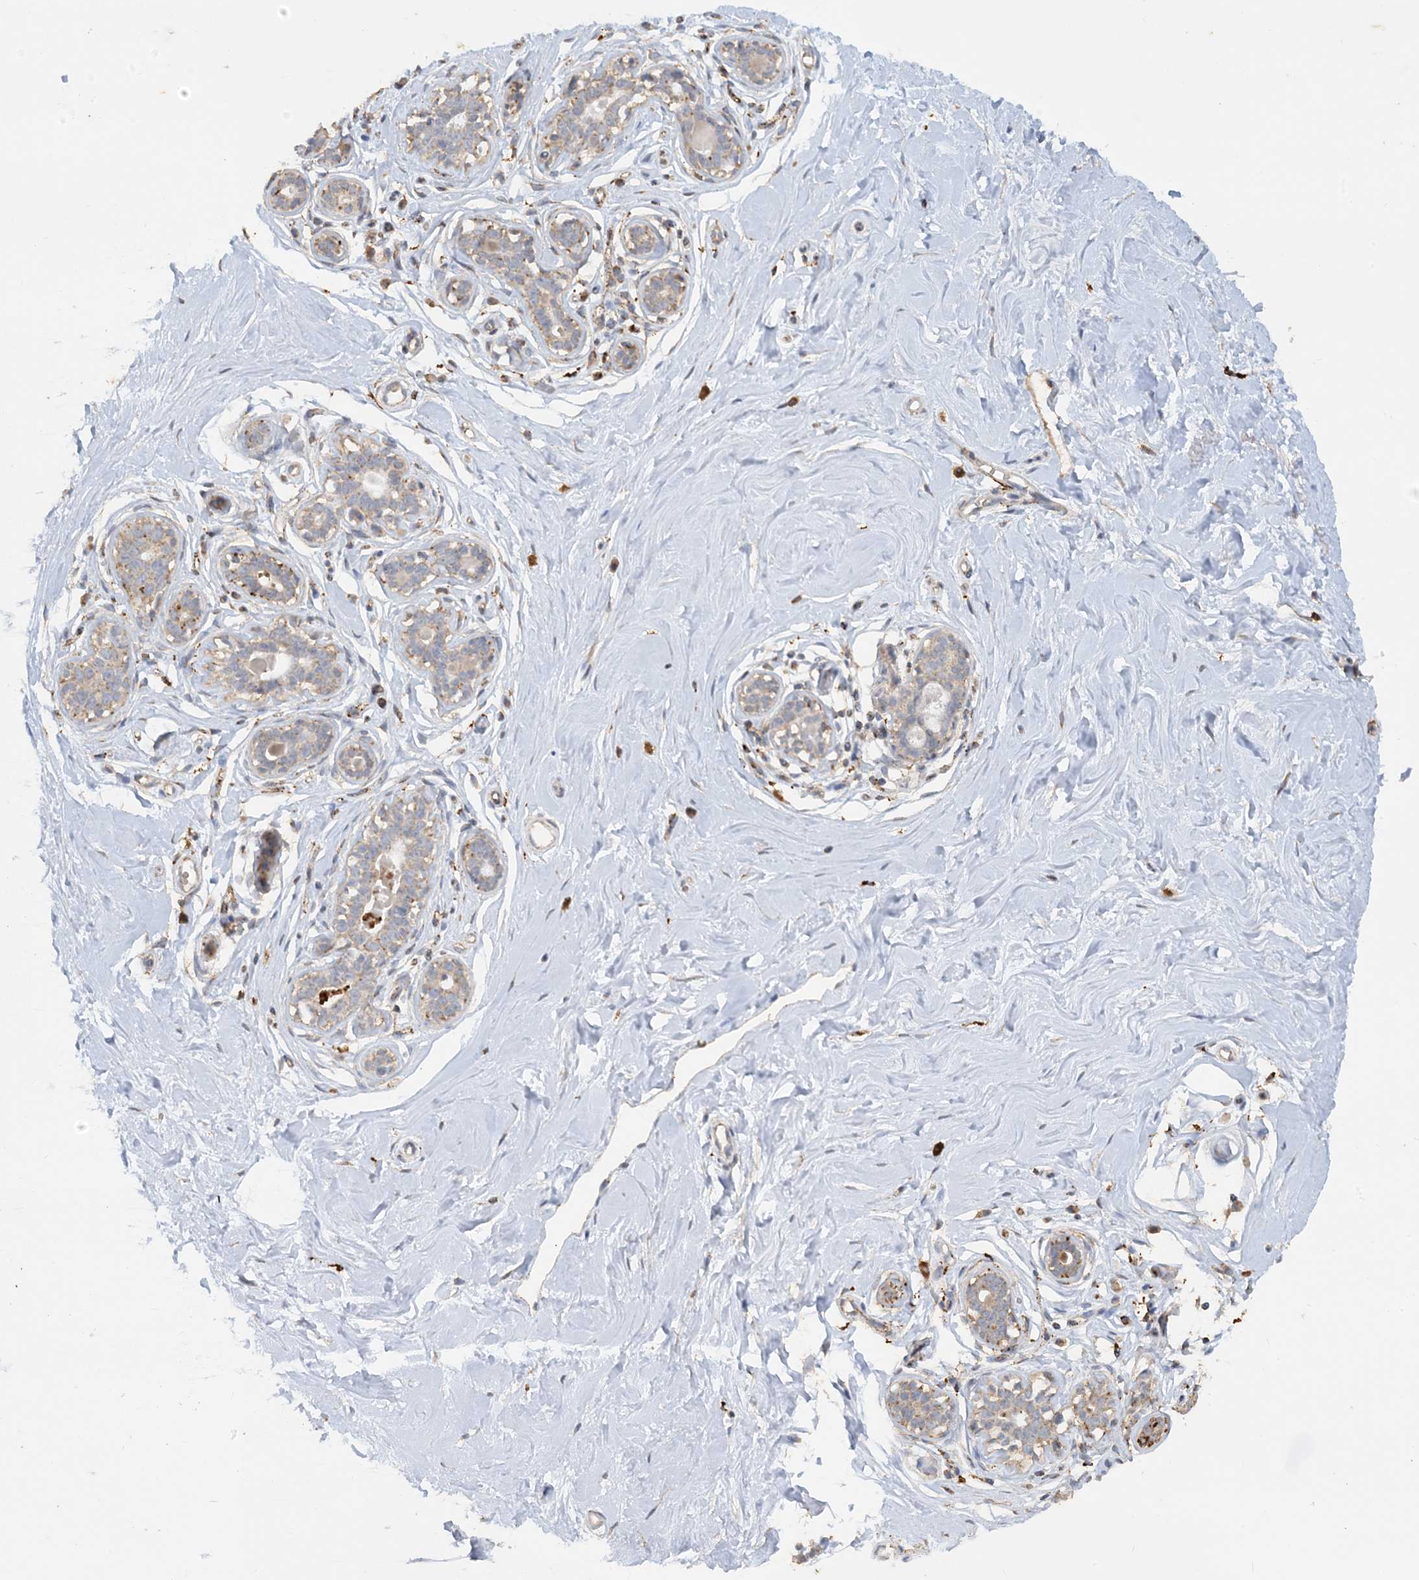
{"staining": {"intensity": "moderate", "quantity": "25%-75%", "location": "cytoplasmic/membranous"}, "tissue": "breast", "cell_type": "Adipocytes", "image_type": "normal", "snomed": [{"axis": "morphology", "description": "Normal tissue, NOS"}, {"axis": "morphology", "description": "Adenoma, NOS"}, {"axis": "topography", "description": "Breast"}], "caption": "The histopathology image displays staining of normal breast, revealing moderate cytoplasmic/membranous protein staining (brown color) within adipocytes.", "gene": "SFMBT2", "patient": {"sex": "female", "age": 23}}